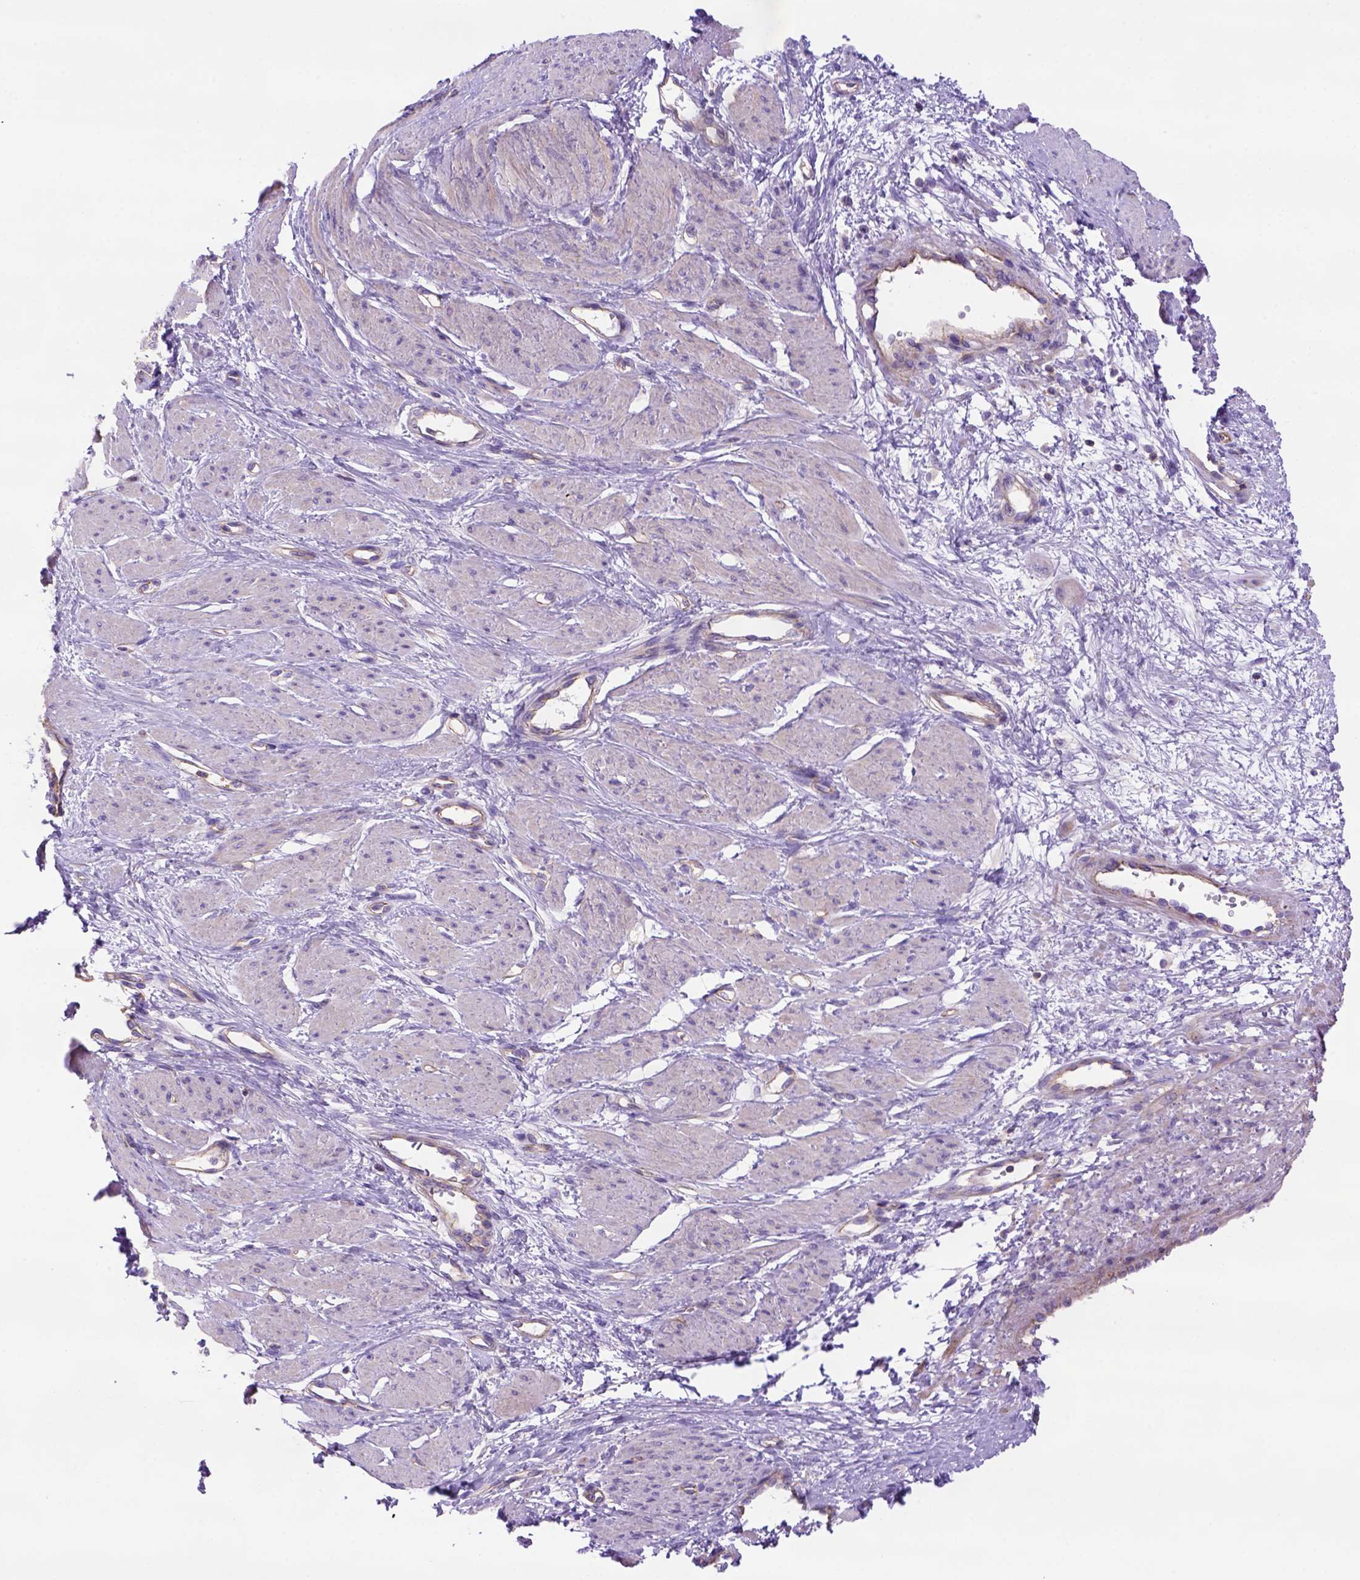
{"staining": {"intensity": "weak", "quantity": "25%-75%", "location": "cytoplasmic/membranous"}, "tissue": "smooth muscle", "cell_type": "Smooth muscle cells", "image_type": "normal", "snomed": [{"axis": "morphology", "description": "Normal tissue, NOS"}, {"axis": "topography", "description": "Smooth muscle"}, {"axis": "topography", "description": "Uterus"}], "caption": "Protein analysis of normal smooth muscle demonstrates weak cytoplasmic/membranous expression in approximately 25%-75% of smooth muscle cells.", "gene": "PEX12", "patient": {"sex": "female", "age": 39}}